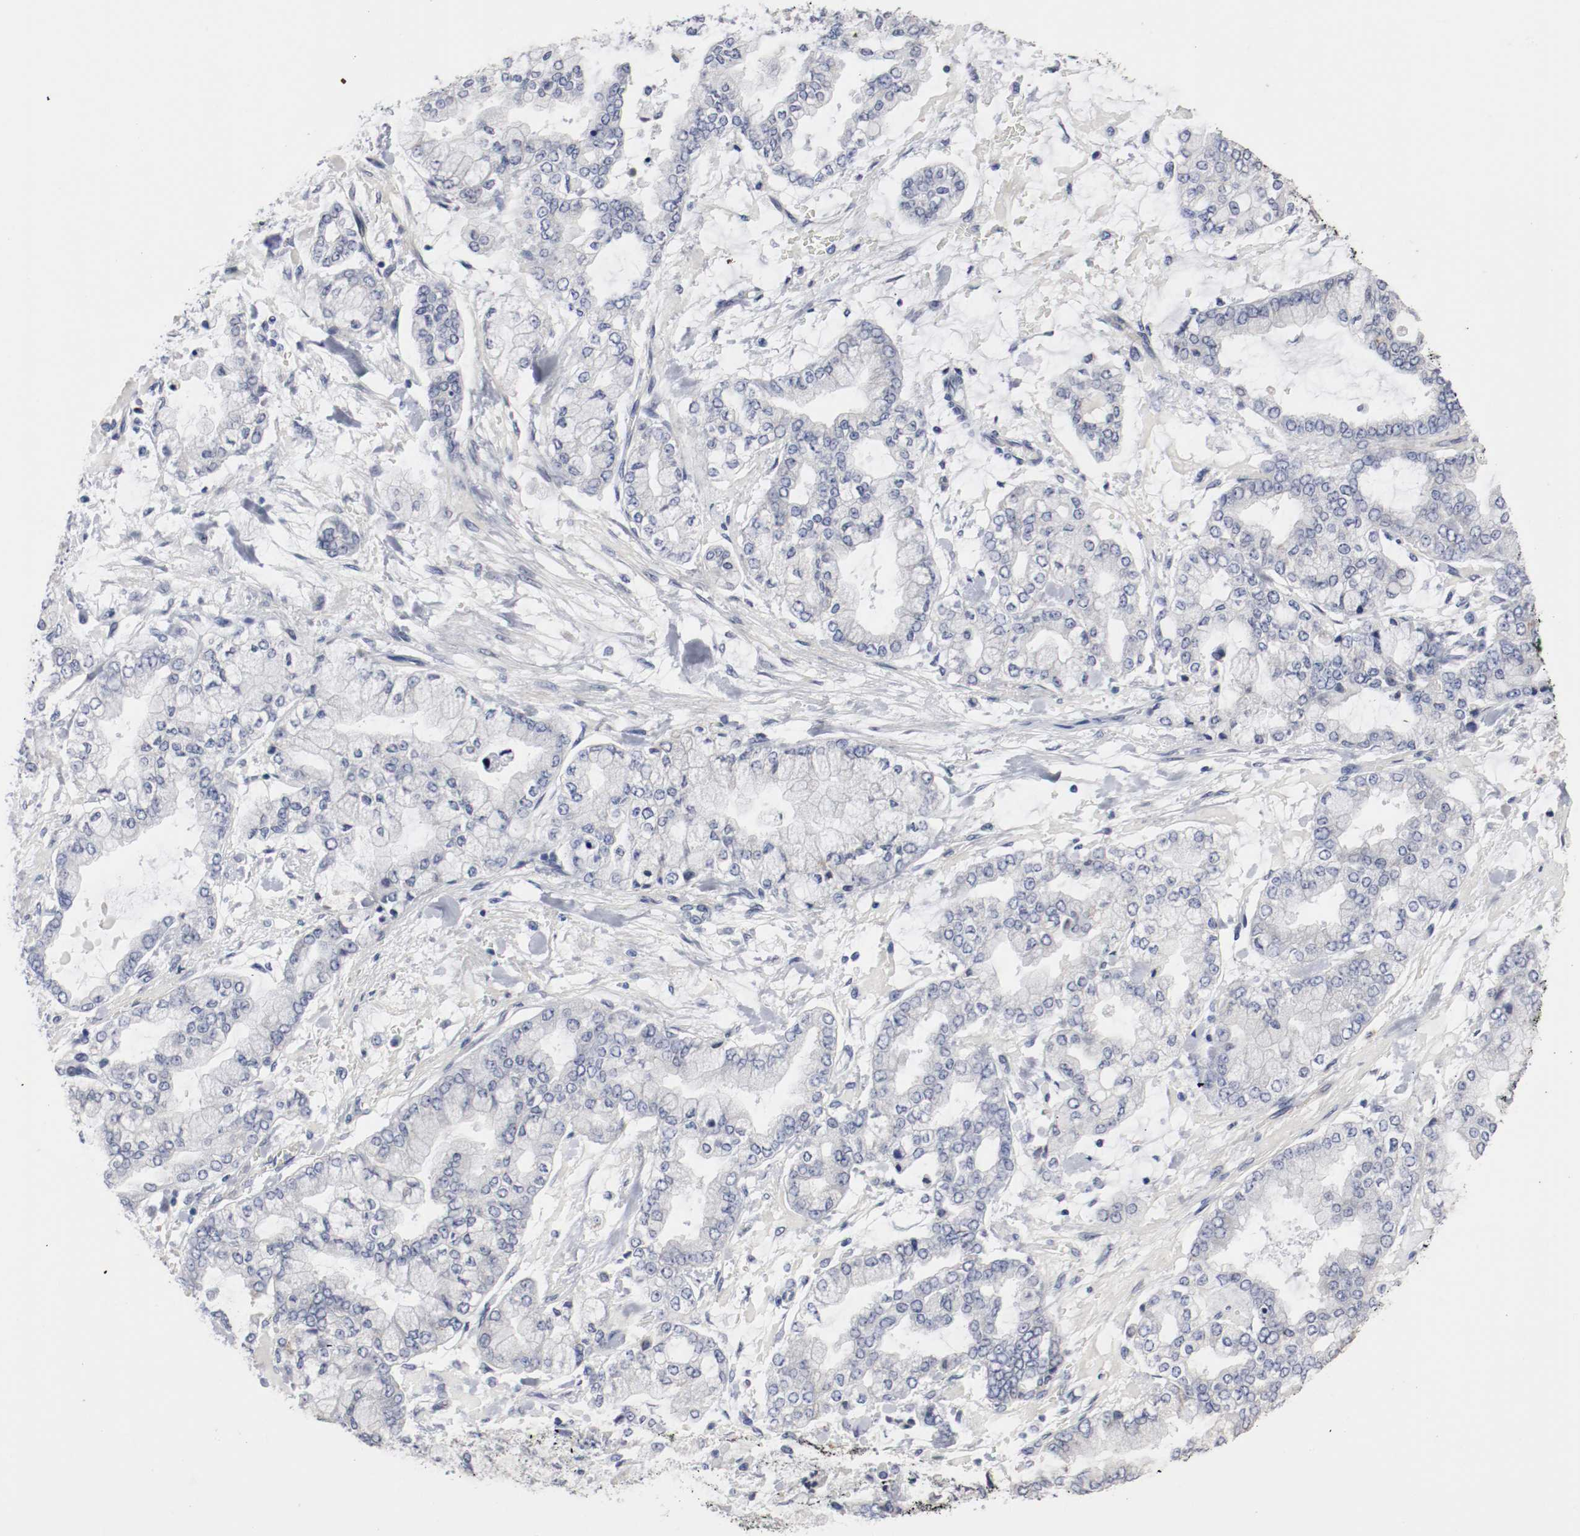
{"staining": {"intensity": "negative", "quantity": "none", "location": "none"}, "tissue": "stomach cancer", "cell_type": "Tumor cells", "image_type": "cancer", "snomed": [{"axis": "morphology", "description": "Normal tissue, NOS"}, {"axis": "morphology", "description": "Adenocarcinoma, NOS"}, {"axis": "topography", "description": "Stomach, upper"}, {"axis": "topography", "description": "Stomach"}], "caption": "A micrograph of human adenocarcinoma (stomach) is negative for staining in tumor cells. (DAB IHC visualized using brightfield microscopy, high magnification).", "gene": "KIT", "patient": {"sex": "male", "age": 76}}